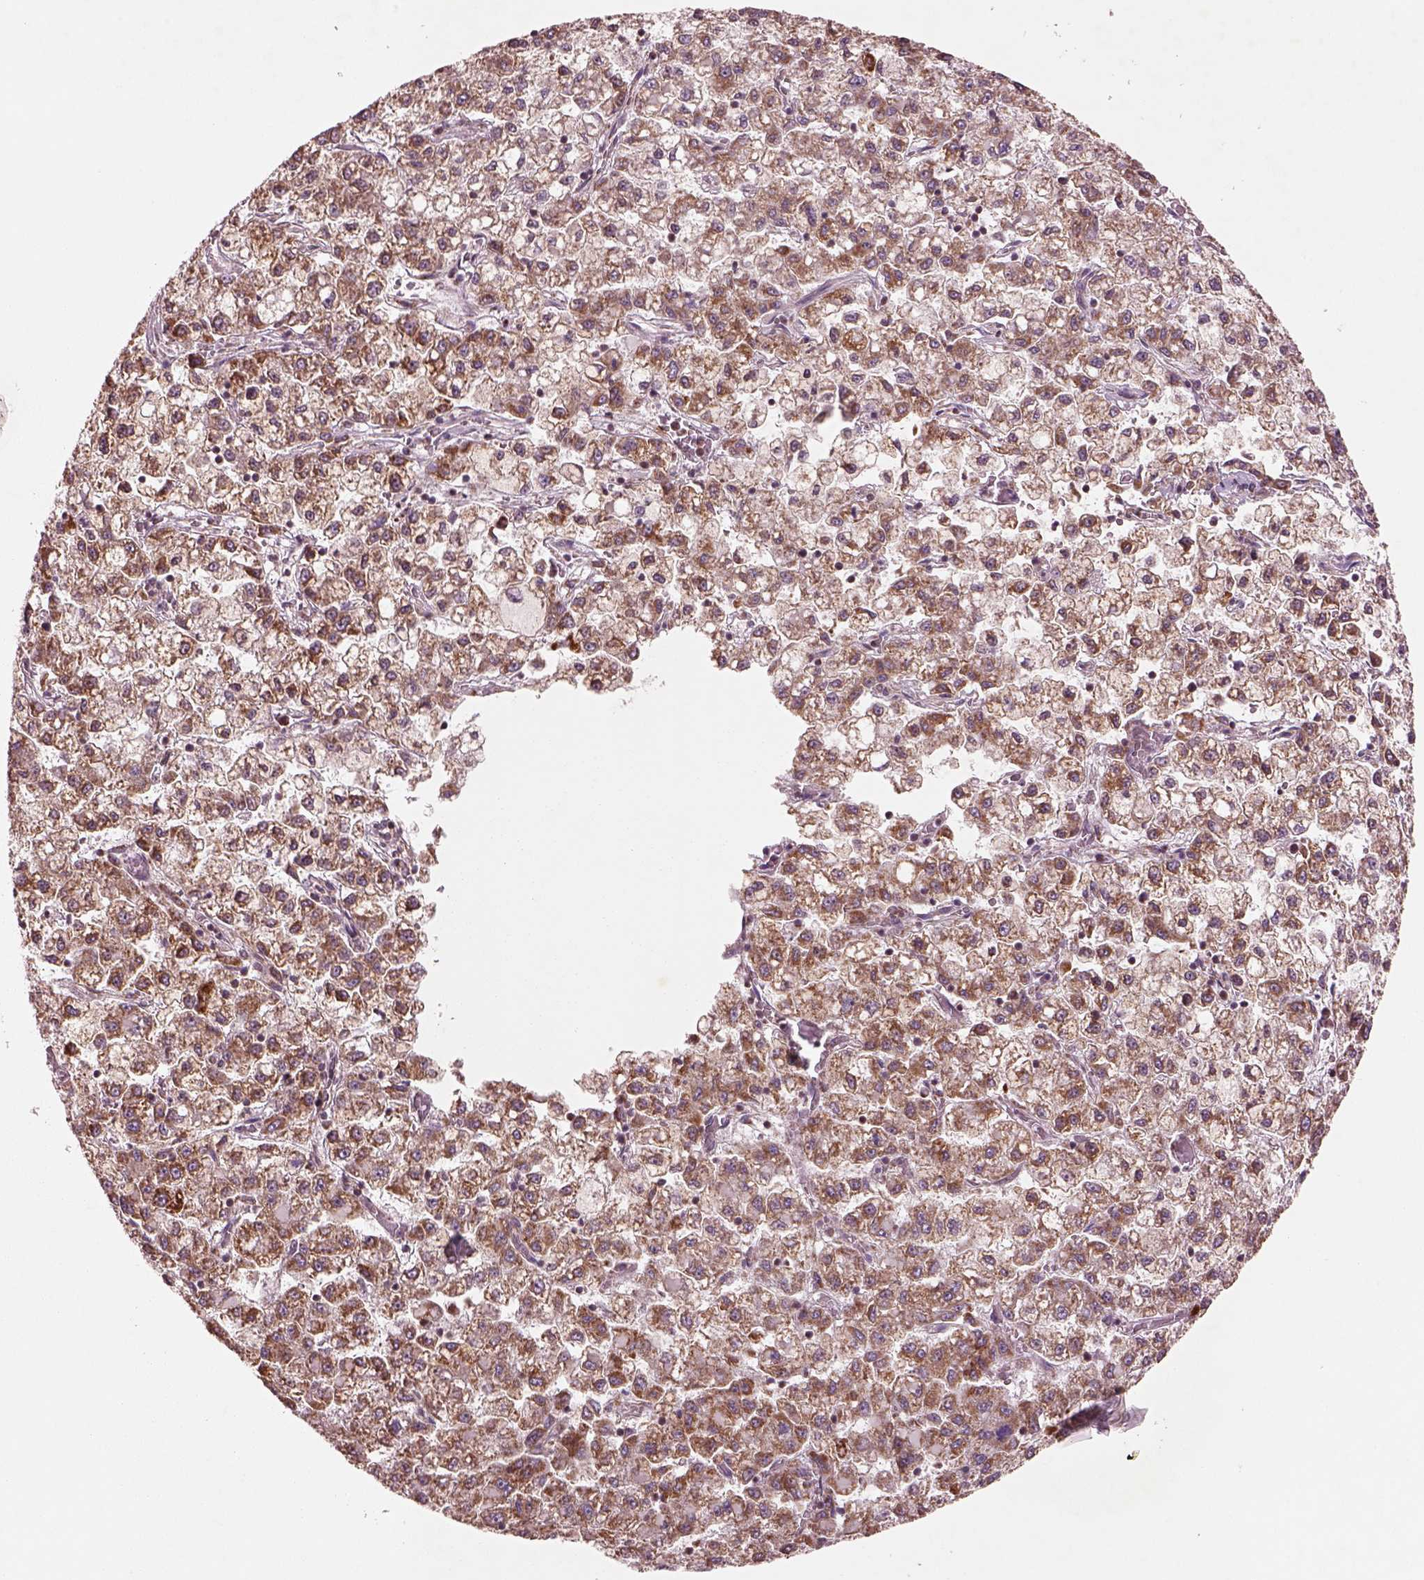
{"staining": {"intensity": "moderate", "quantity": ">75%", "location": "cytoplasmic/membranous"}, "tissue": "liver cancer", "cell_type": "Tumor cells", "image_type": "cancer", "snomed": [{"axis": "morphology", "description": "Carcinoma, Hepatocellular, NOS"}, {"axis": "topography", "description": "Liver"}], "caption": "Human liver hepatocellular carcinoma stained with a brown dye displays moderate cytoplasmic/membranous positive expression in about >75% of tumor cells.", "gene": "SLC25A5", "patient": {"sex": "male", "age": 40}}